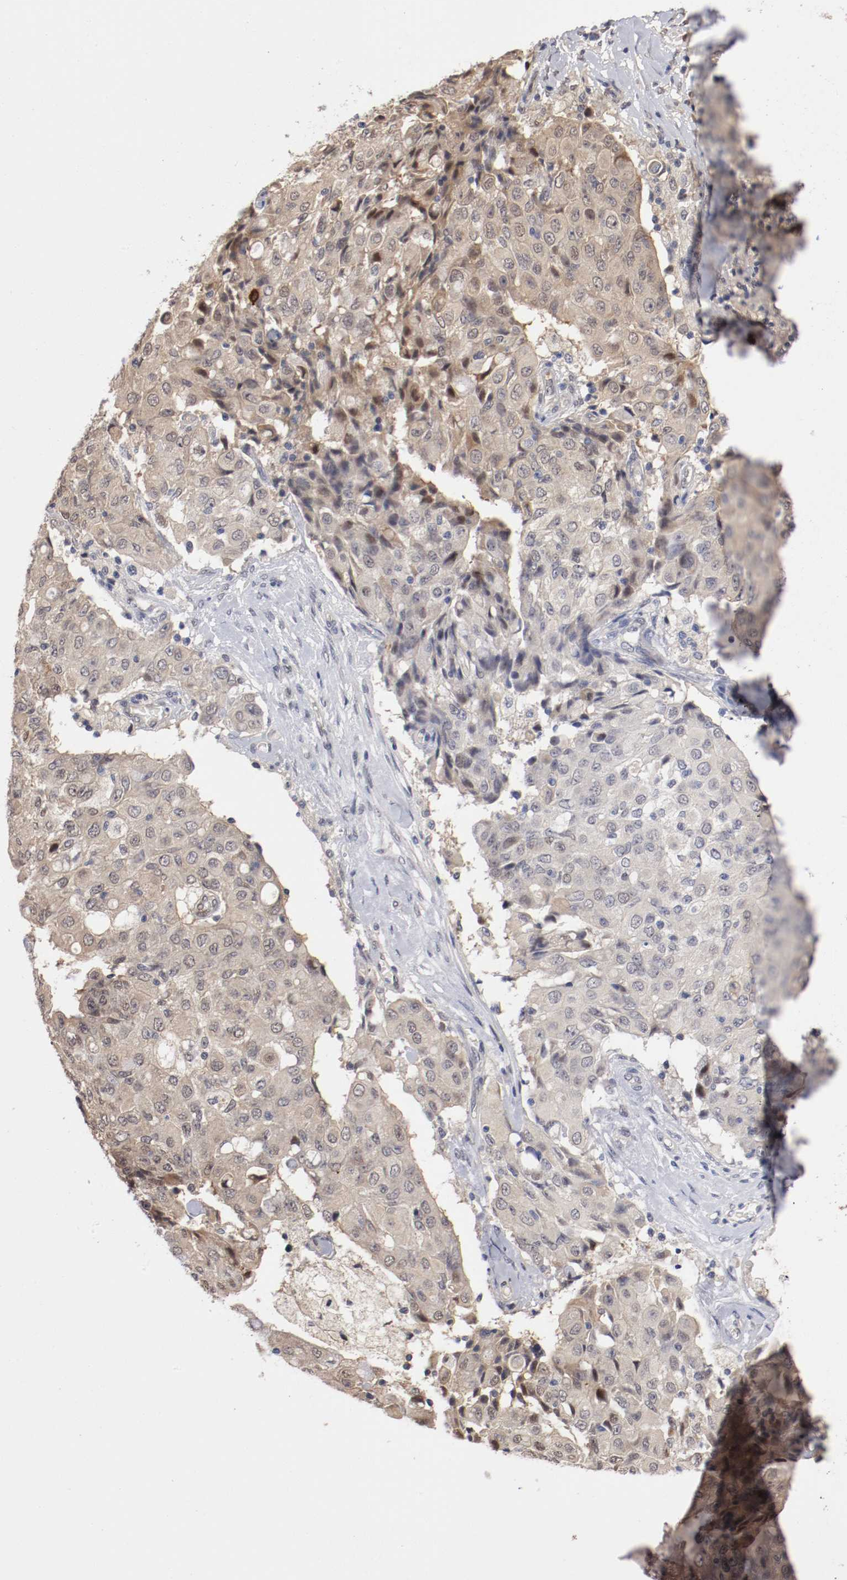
{"staining": {"intensity": "weak", "quantity": "25%-75%", "location": "cytoplasmic/membranous,nuclear"}, "tissue": "ovarian cancer", "cell_type": "Tumor cells", "image_type": "cancer", "snomed": [{"axis": "morphology", "description": "Carcinoma, endometroid"}, {"axis": "topography", "description": "Ovary"}], "caption": "Protein analysis of ovarian cancer (endometroid carcinoma) tissue demonstrates weak cytoplasmic/membranous and nuclear positivity in about 25%-75% of tumor cells.", "gene": "DNMT3B", "patient": {"sex": "female", "age": 42}}